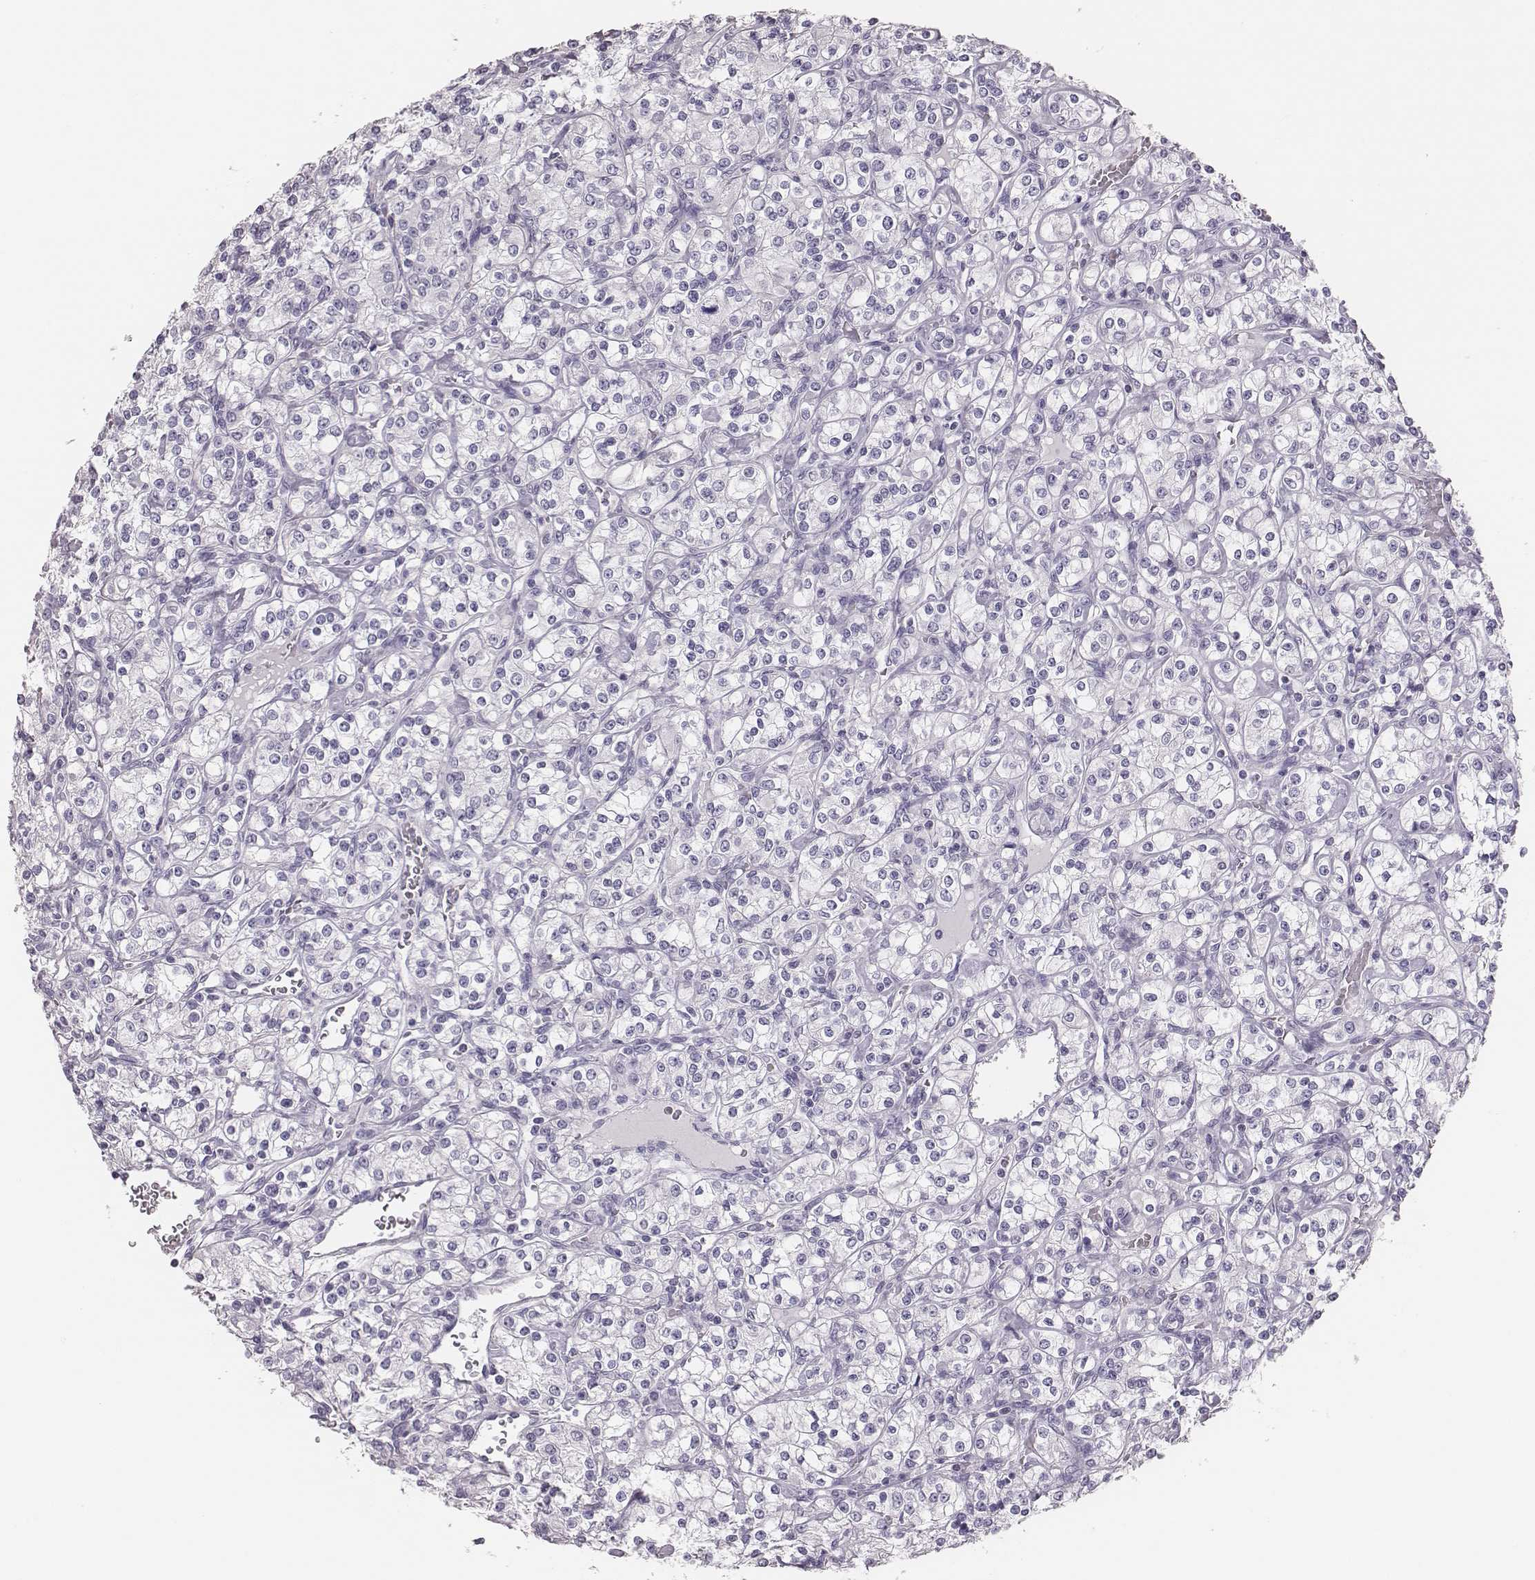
{"staining": {"intensity": "negative", "quantity": "none", "location": "none"}, "tissue": "renal cancer", "cell_type": "Tumor cells", "image_type": "cancer", "snomed": [{"axis": "morphology", "description": "Adenocarcinoma, NOS"}, {"axis": "topography", "description": "Kidney"}], "caption": "An image of adenocarcinoma (renal) stained for a protein demonstrates no brown staining in tumor cells.", "gene": "H1-6", "patient": {"sex": "male", "age": 77}}